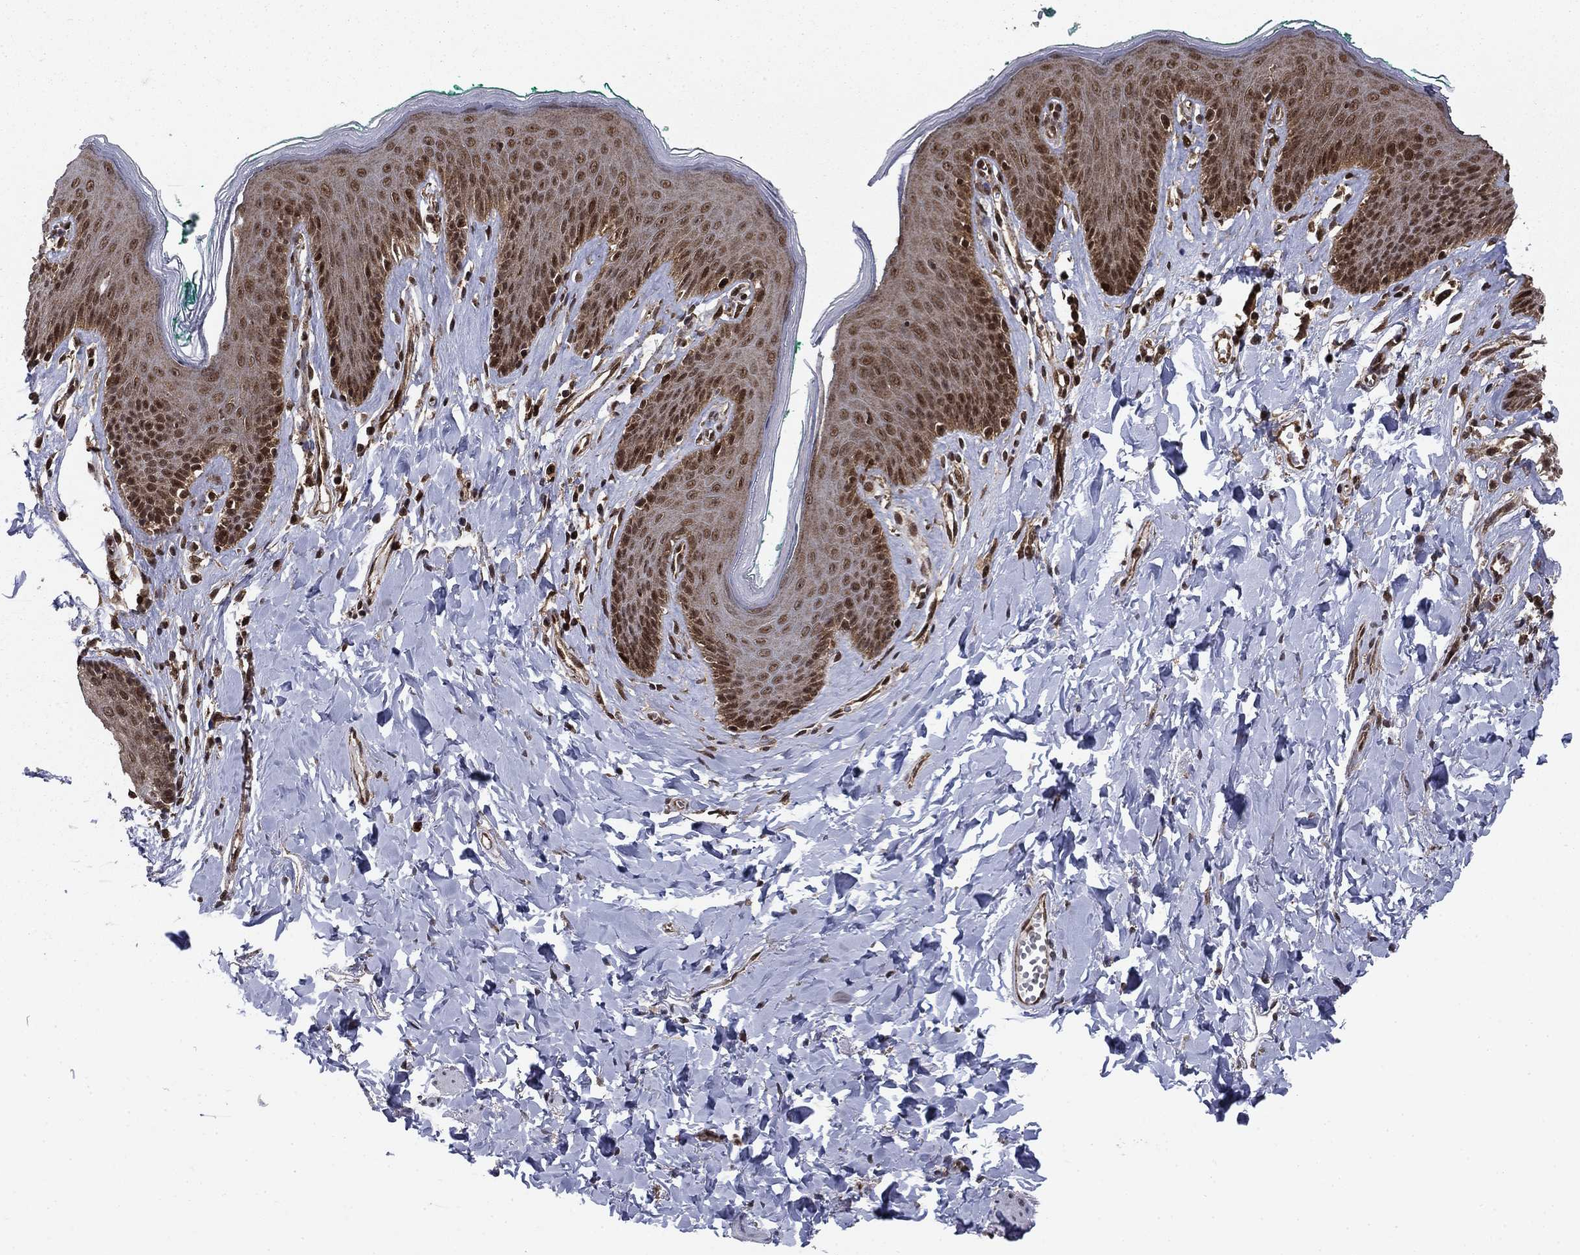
{"staining": {"intensity": "strong", "quantity": "25%-75%", "location": "nuclear"}, "tissue": "skin", "cell_type": "Epidermal cells", "image_type": "normal", "snomed": [{"axis": "morphology", "description": "Normal tissue, NOS"}, {"axis": "topography", "description": "Vulva"}], "caption": "Immunohistochemical staining of benign skin exhibits strong nuclear protein expression in about 25%-75% of epidermal cells. Using DAB (3,3'-diaminobenzidine) (brown) and hematoxylin (blue) stains, captured at high magnification using brightfield microscopy.", "gene": "DNAJA1", "patient": {"sex": "female", "age": 66}}